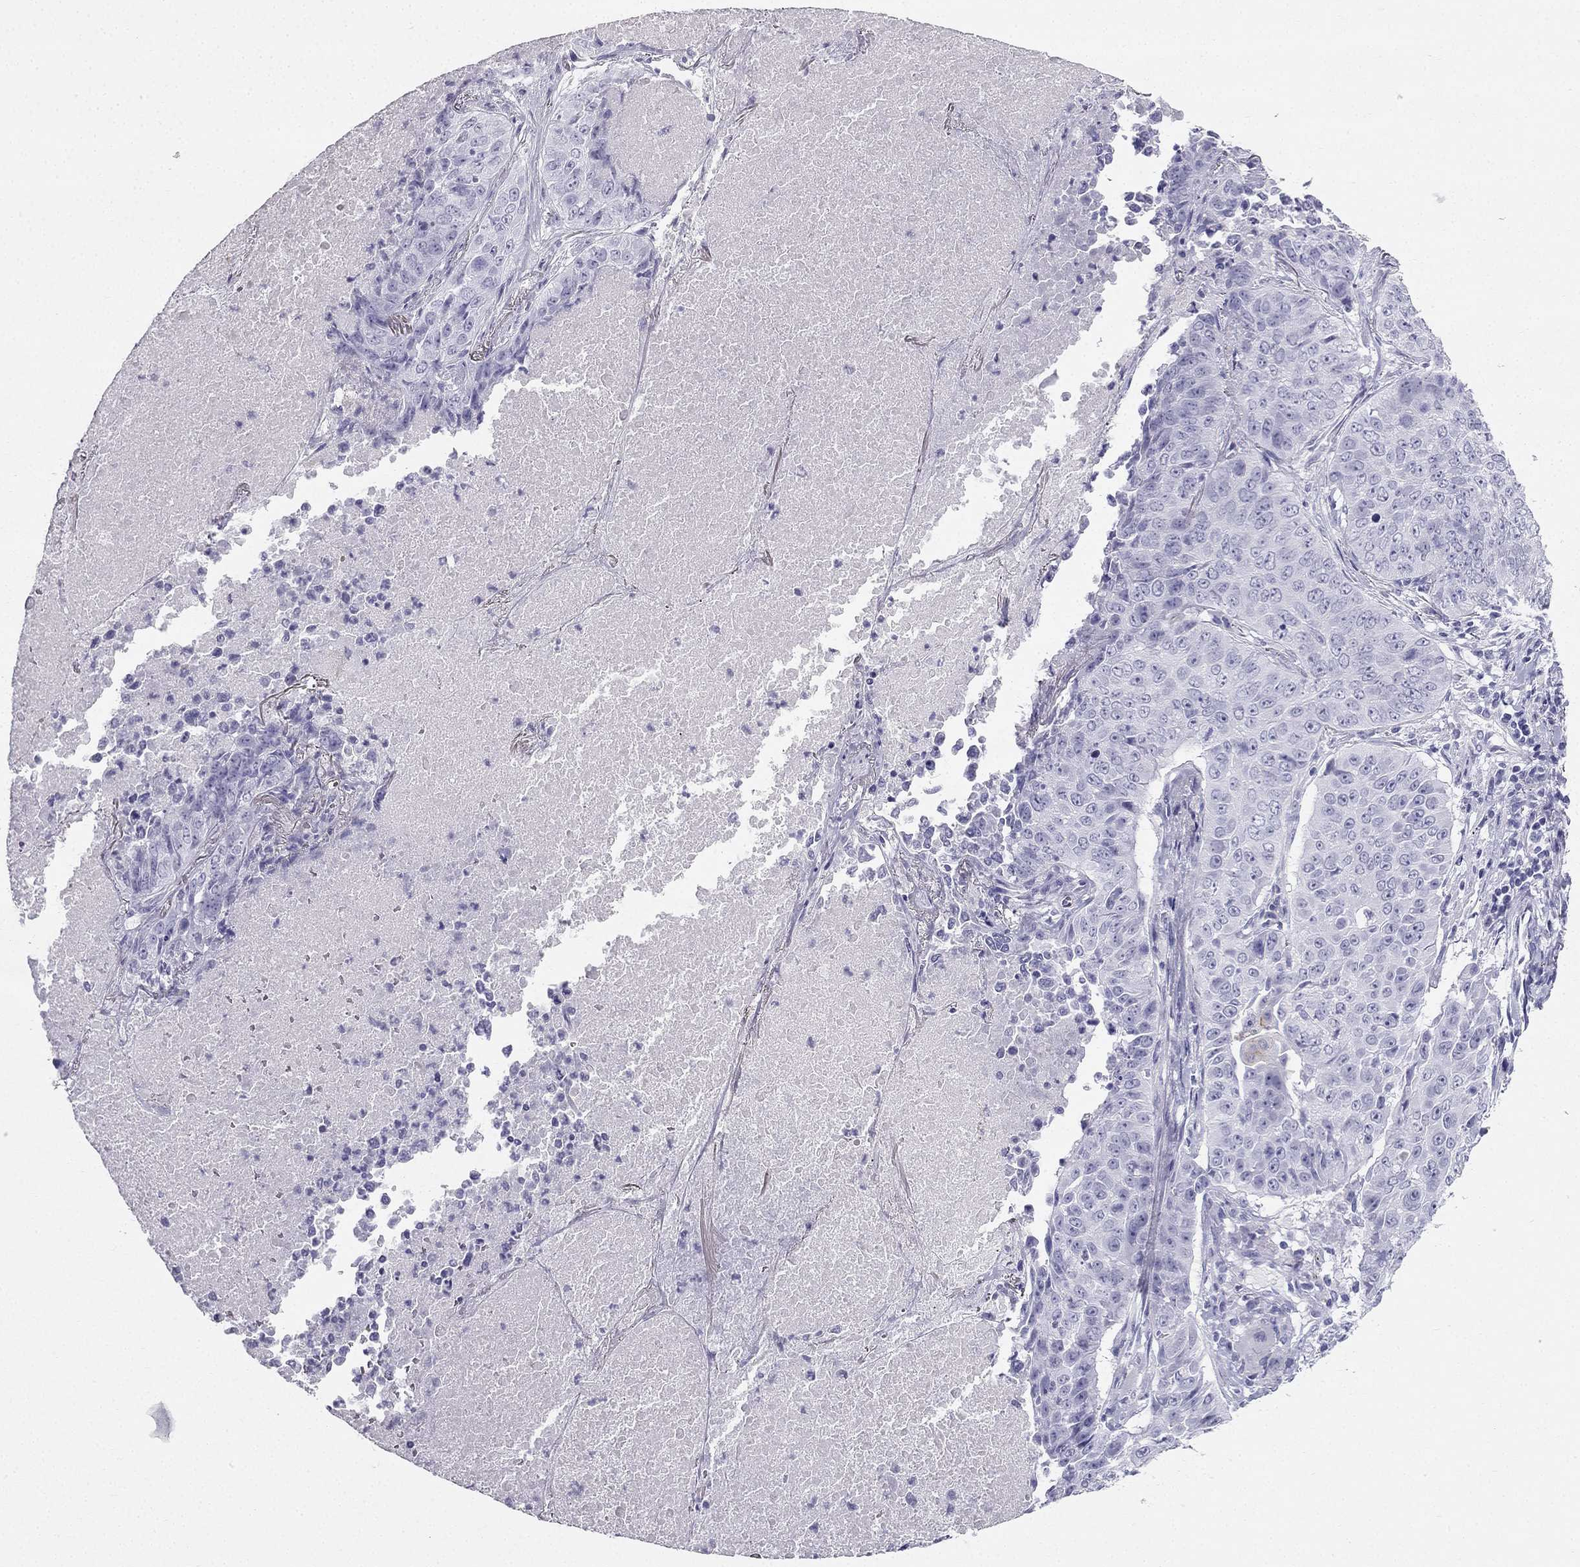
{"staining": {"intensity": "negative", "quantity": "none", "location": "none"}, "tissue": "lung cancer", "cell_type": "Tumor cells", "image_type": "cancer", "snomed": [{"axis": "morphology", "description": "Normal tissue, NOS"}, {"axis": "morphology", "description": "Squamous cell carcinoma, NOS"}, {"axis": "topography", "description": "Bronchus"}, {"axis": "topography", "description": "Lung"}], "caption": "Immunohistochemical staining of lung cancer (squamous cell carcinoma) exhibits no significant expression in tumor cells. (Stains: DAB (3,3'-diaminobenzidine) immunohistochemistry (IHC) with hematoxylin counter stain, Microscopy: brightfield microscopy at high magnification).", "gene": "TFF3", "patient": {"sex": "male", "age": 64}}